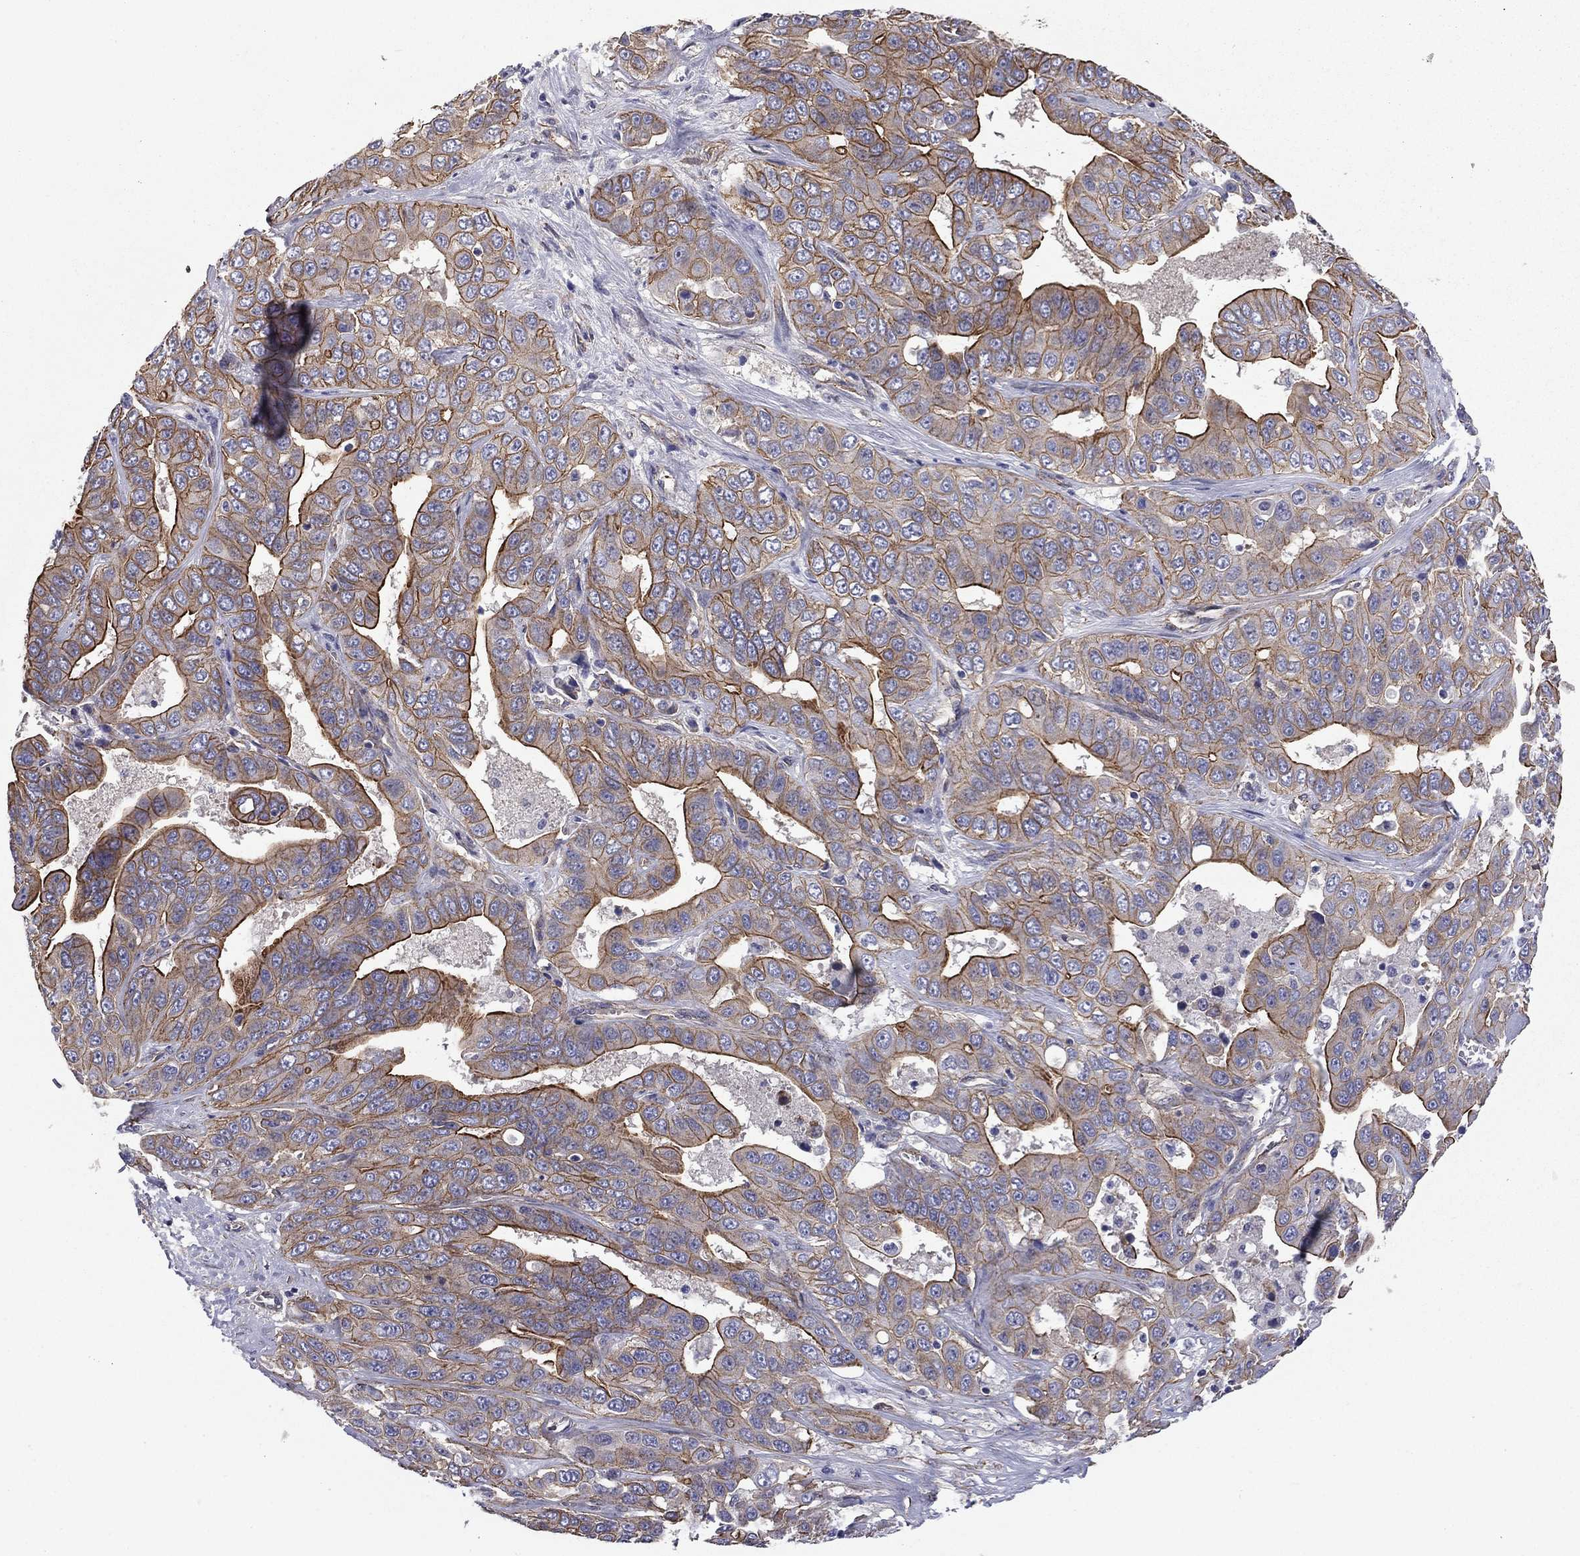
{"staining": {"intensity": "strong", "quantity": "25%-75%", "location": "cytoplasmic/membranous"}, "tissue": "liver cancer", "cell_type": "Tumor cells", "image_type": "cancer", "snomed": [{"axis": "morphology", "description": "Cholangiocarcinoma"}, {"axis": "topography", "description": "Liver"}], "caption": "IHC of cholangiocarcinoma (liver) displays high levels of strong cytoplasmic/membranous positivity in approximately 25%-75% of tumor cells.", "gene": "TCHH", "patient": {"sex": "female", "age": 52}}